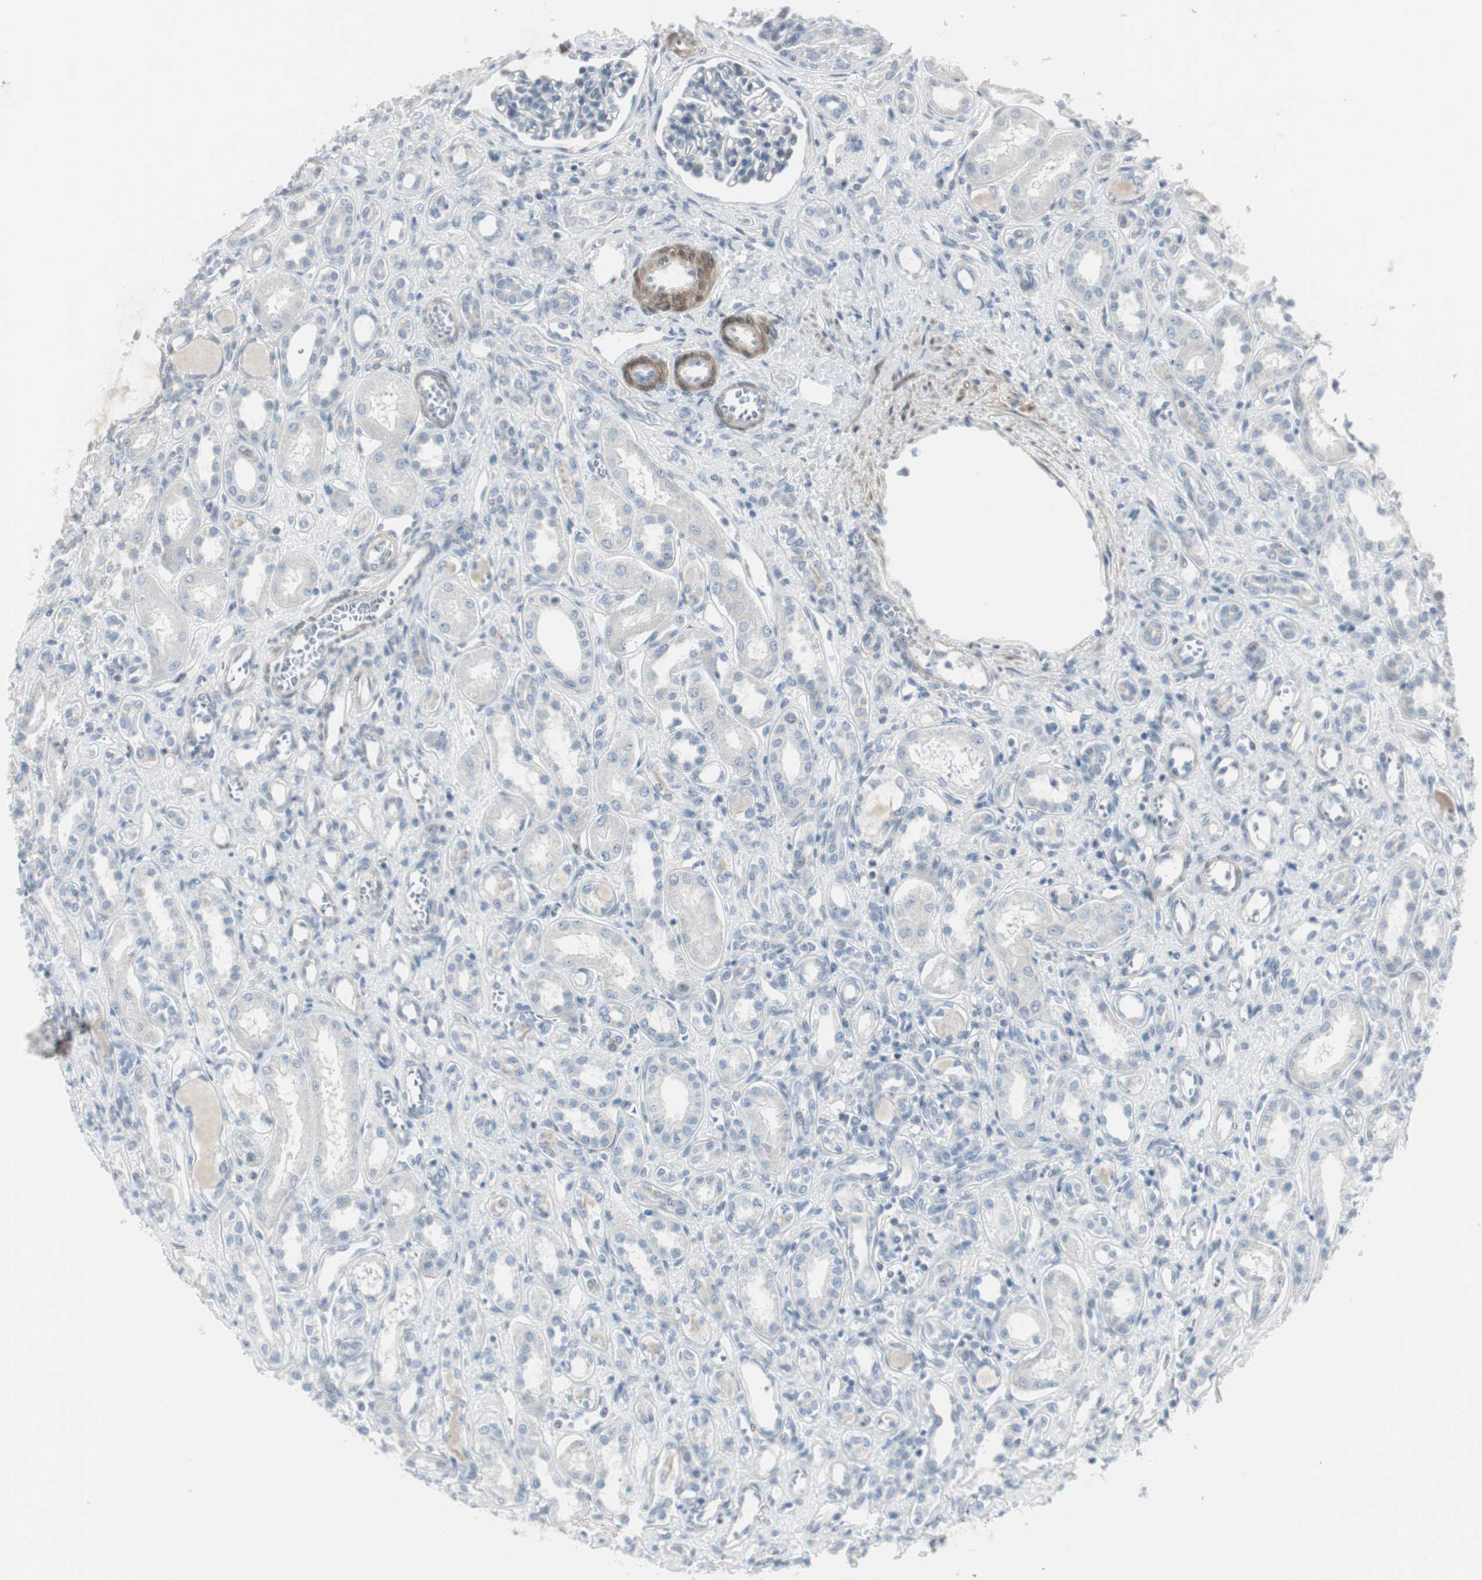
{"staining": {"intensity": "negative", "quantity": "none", "location": "none"}, "tissue": "kidney", "cell_type": "Cells in glomeruli", "image_type": "normal", "snomed": [{"axis": "morphology", "description": "Normal tissue, NOS"}, {"axis": "topography", "description": "Kidney"}], "caption": "Immunohistochemistry (IHC) micrograph of normal kidney stained for a protein (brown), which exhibits no expression in cells in glomeruli. (DAB (3,3'-diaminobenzidine) IHC visualized using brightfield microscopy, high magnification).", "gene": "DMPK", "patient": {"sex": "male", "age": 7}}